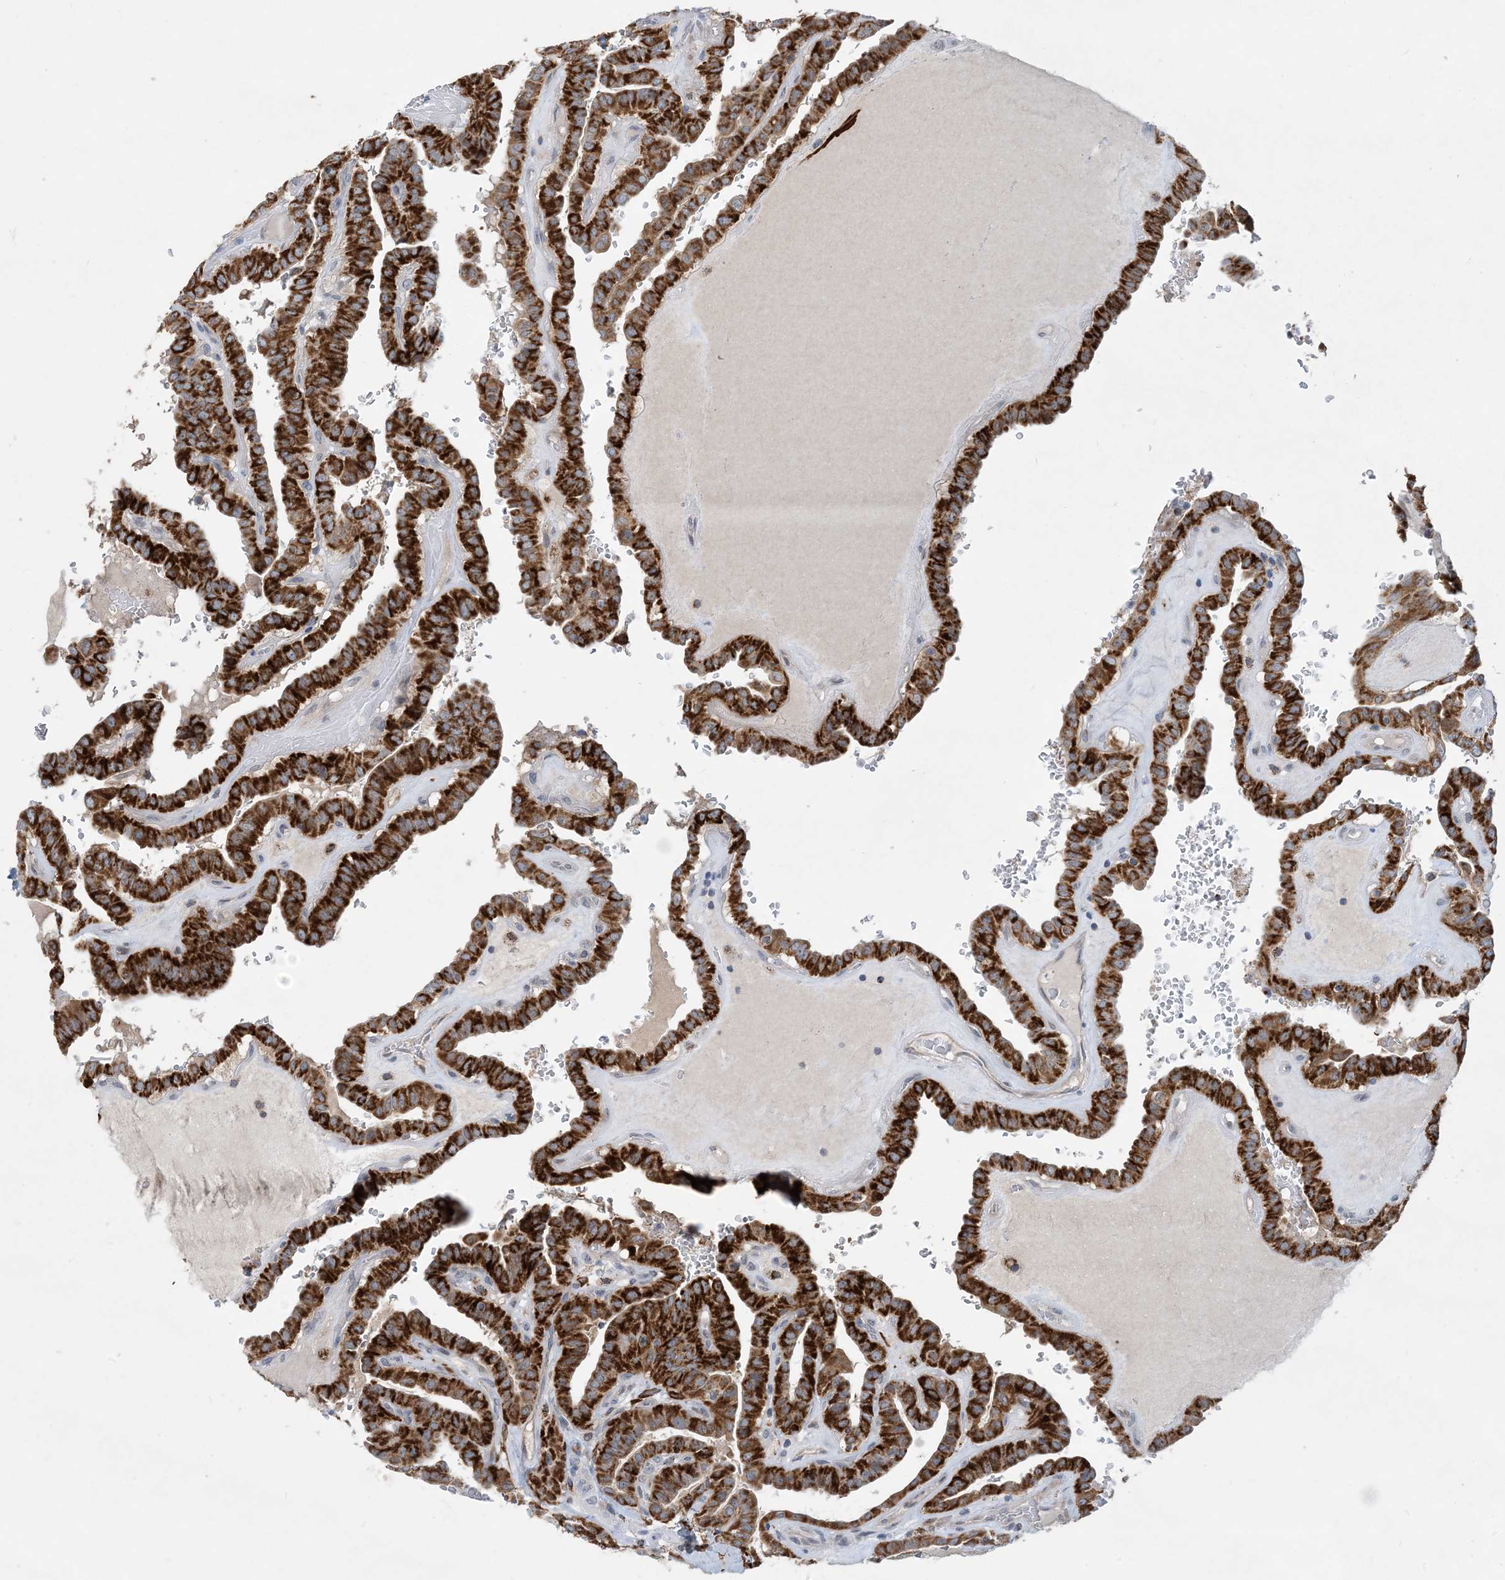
{"staining": {"intensity": "strong", "quantity": ">75%", "location": "cytoplasmic/membranous"}, "tissue": "thyroid cancer", "cell_type": "Tumor cells", "image_type": "cancer", "snomed": [{"axis": "morphology", "description": "Papillary adenocarcinoma, NOS"}, {"axis": "topography", "description": "Thyroid gland"}], "caption": "Immunohistochemical staining of human thyroid cancer displays strong cytoplasmic/membranous protein positivity in about >75% of tumor cells.", "gene": "EIF2A", "patient": {"sex": "male", "age": 77}}